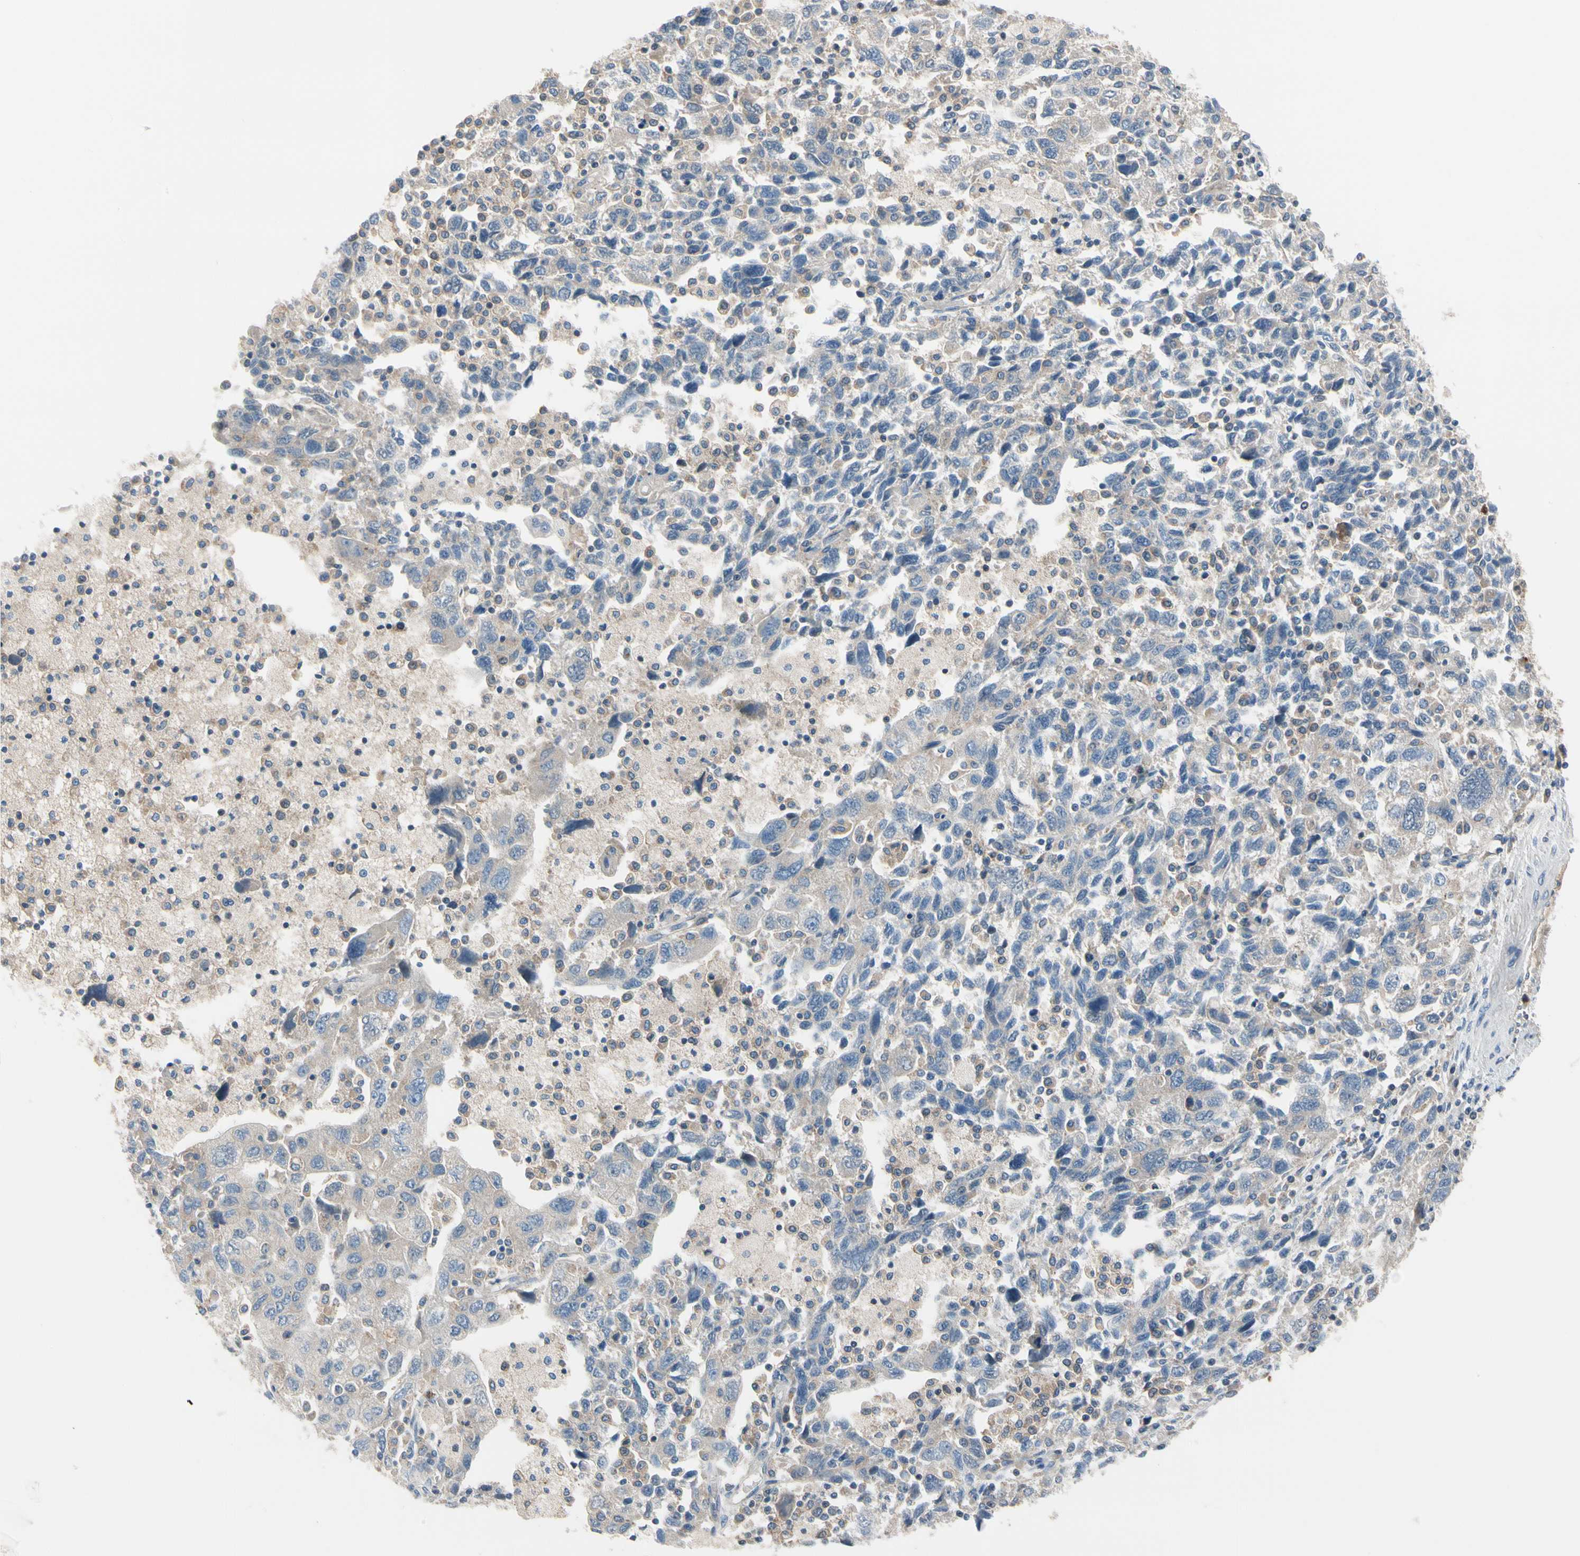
{"staining": {"intensity": "weak", "quantity": "25%-75%", "location": "cytoplasmic/membranous"}, "tissue": "ovarian cancer", "cell_type": "Tumor cells", "image_type": "cancer", "snomed": [{"axis": "morphology", "description": "Carcinoma, NOS"}, {"axis": "morphology", "description": "Cystadenocarcinoma, serous, NOS"}, {"axis": "topography", "description": "Ovary"}], "caption": "DAB immunohistochemical staining of human ovarian serous cystadenocarcinoma exhibits weak cytoplasmic/membranous protein expression in about 25%-75% of tumor cells.", "gene": "HJURP", "patient": {"sex": "female", "age": 69}}